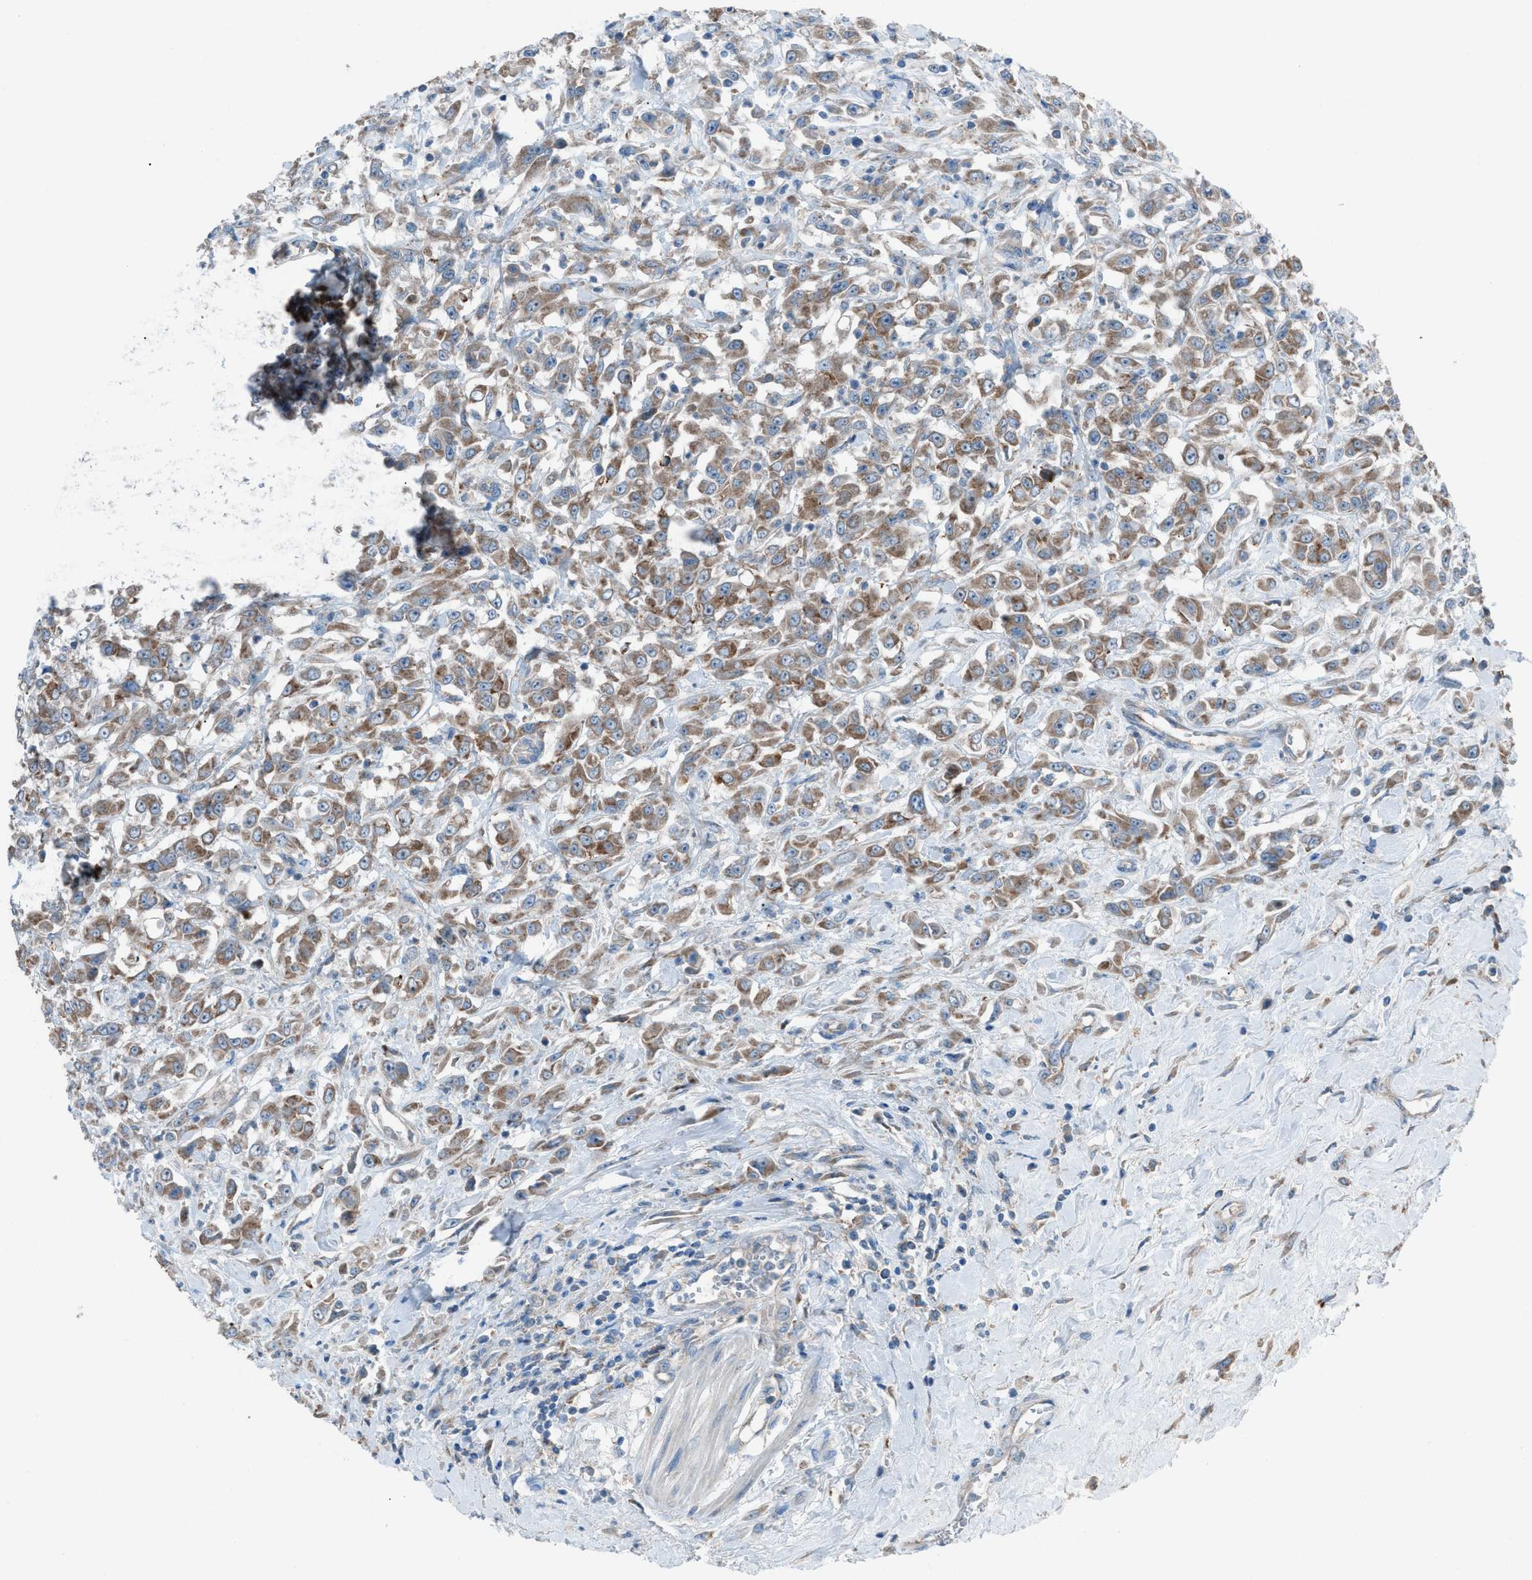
{"staining": {"intensity": "moderate", "quantity": ">75%", "location": "cytoplasmic/membranous"}, "tissue": "urothelial cancer", "cell_type": "Tumor cells", "image_type": "cancer", "snomed": [{"axis": "morphology", "description": "Urothelial carcinoma, High grade"}, {"axis": "topography", "description": "Urinary bladder"}], "caption": "Protein expression by immunohistochemistry displays moderate cytoplasmic/membranous positivity in about >75% of tumor cells in urothelial cancer.", "gene": "HEG1", "patient": {"sex": "male", "age": 46}}